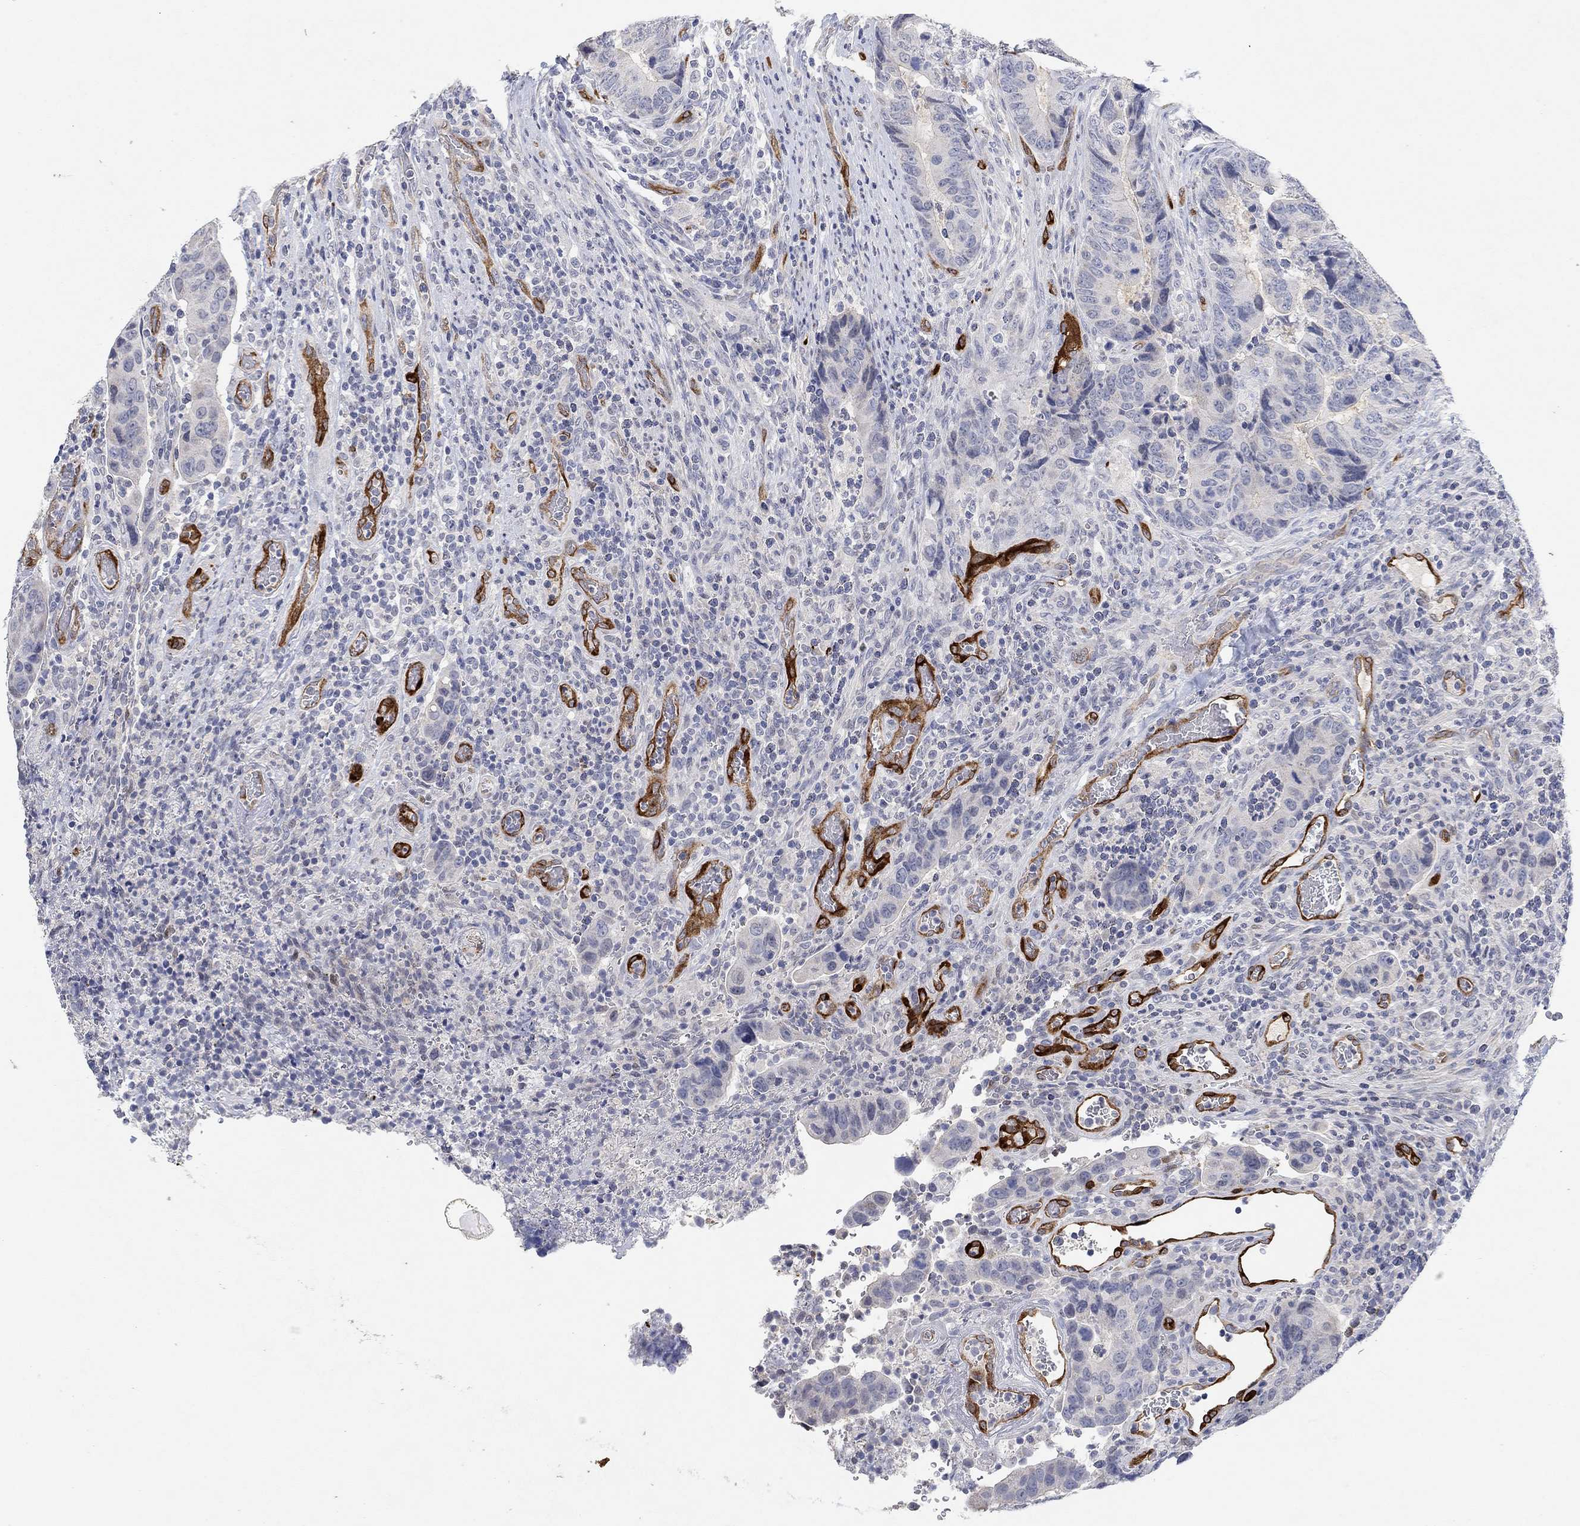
{"staining": {"intensity": "negative", "quantity": "none", "location": "none"}, "tissue": "colorectal cancer", "cell_type": "Tumor cells", "image_type": "cancer", "snomed": [{"axis": "morphology", "description": "Adenocarcinoma, NOS"}, {"axis": "topography", "description": "Colon"}], "caption": "Protein analysis of colorectal adenocarcinoma exhibits no significant positivity in tumor cells.", "gene": "VAT1L", "patient": {"sex": "female", "age": 56}}